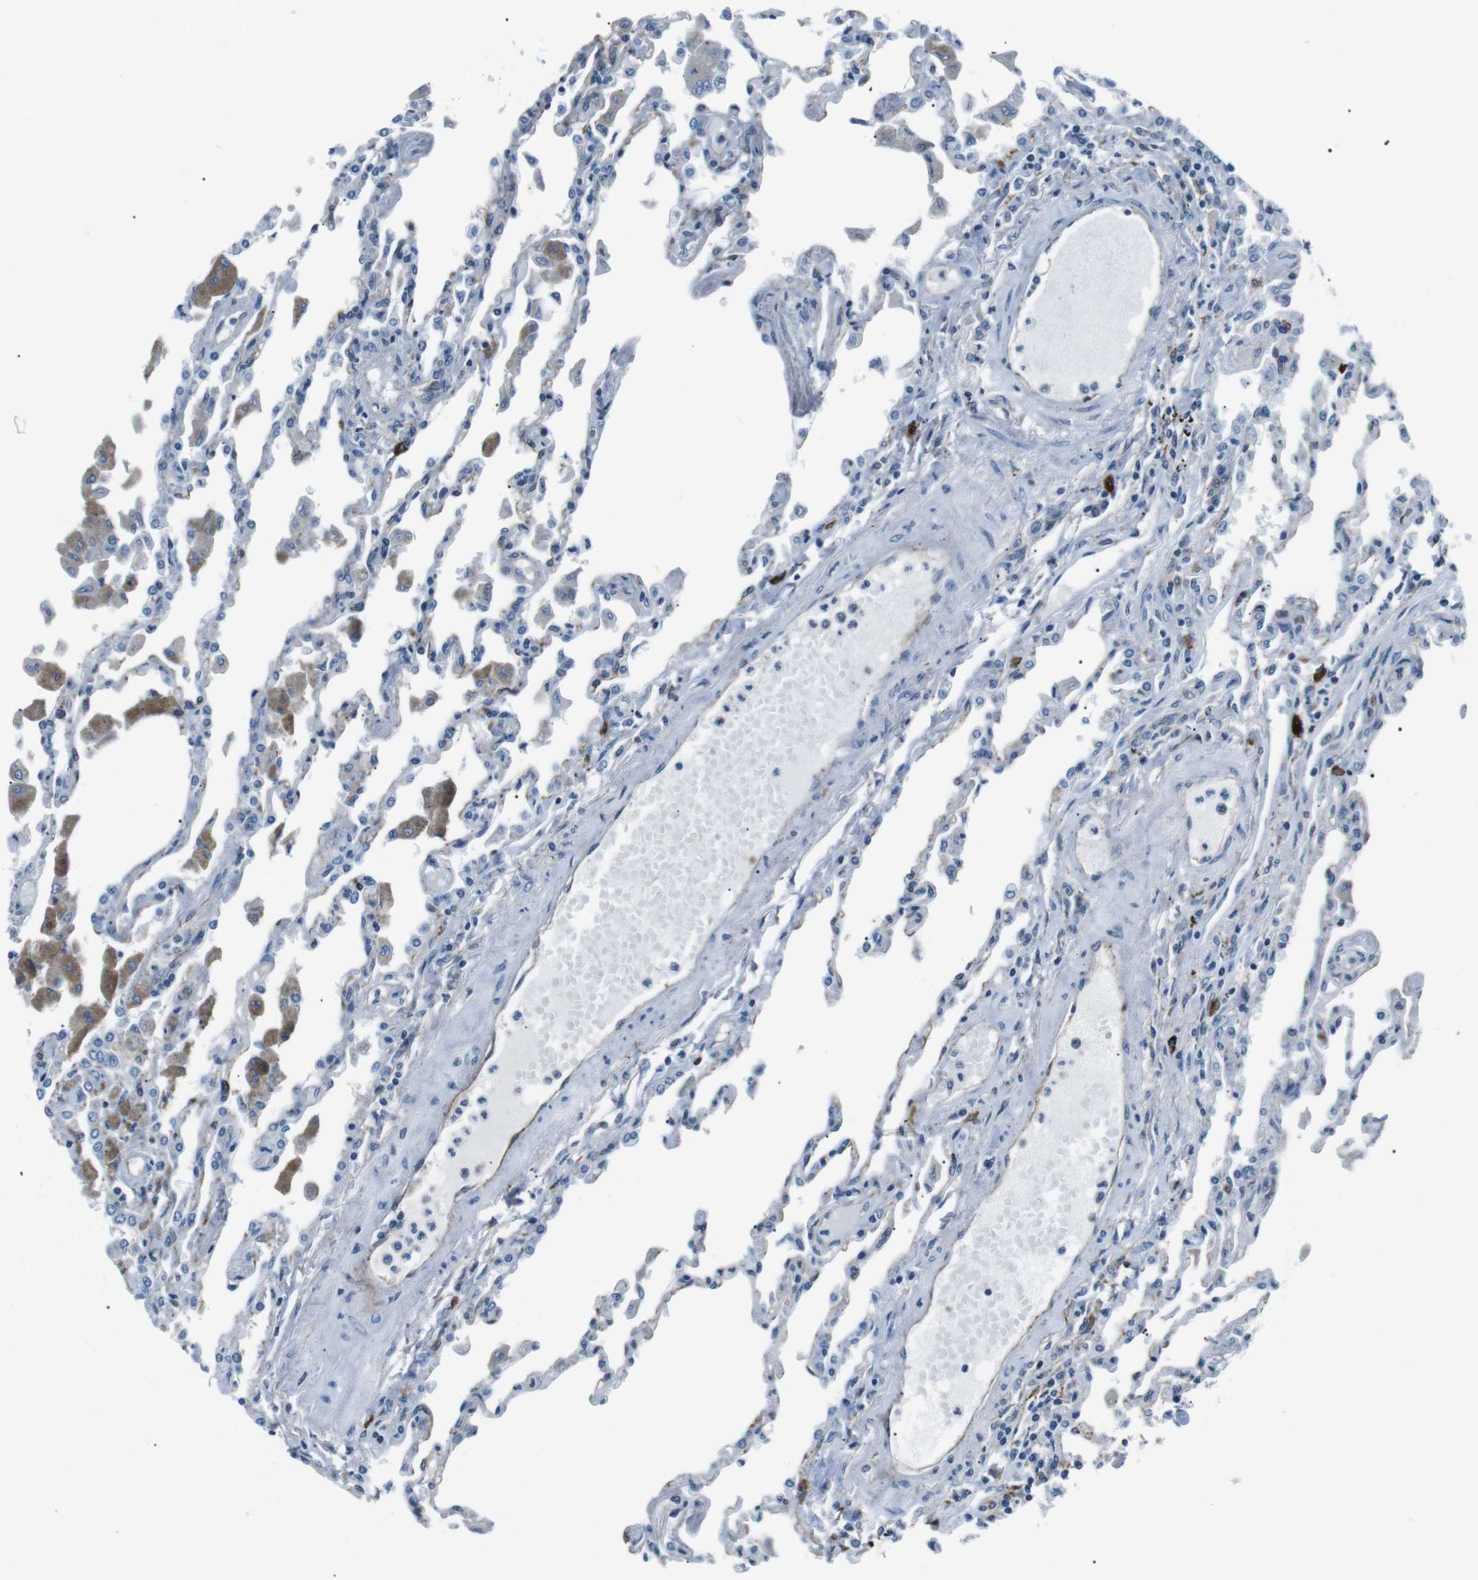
{"staining": {"intensity": "negative", "quantity": "none", "location": "none"}, "tissue": "lung", "cell_type": "Alveolar cells", "image_type": "normal", "snomed": [{"axis": "morphology", "description": "Normal tissue, NOS"}, {"axis": "topography", "description": "Bronchus"}, {"axis": "topography", "description": "Lung"}], "caption": "This is an IHC histopathology image of unremarkable lung. There is no positivity in alveolar cells.", "gene": "CSF2RA", "patient": {"sex": "female", "age": 49}}